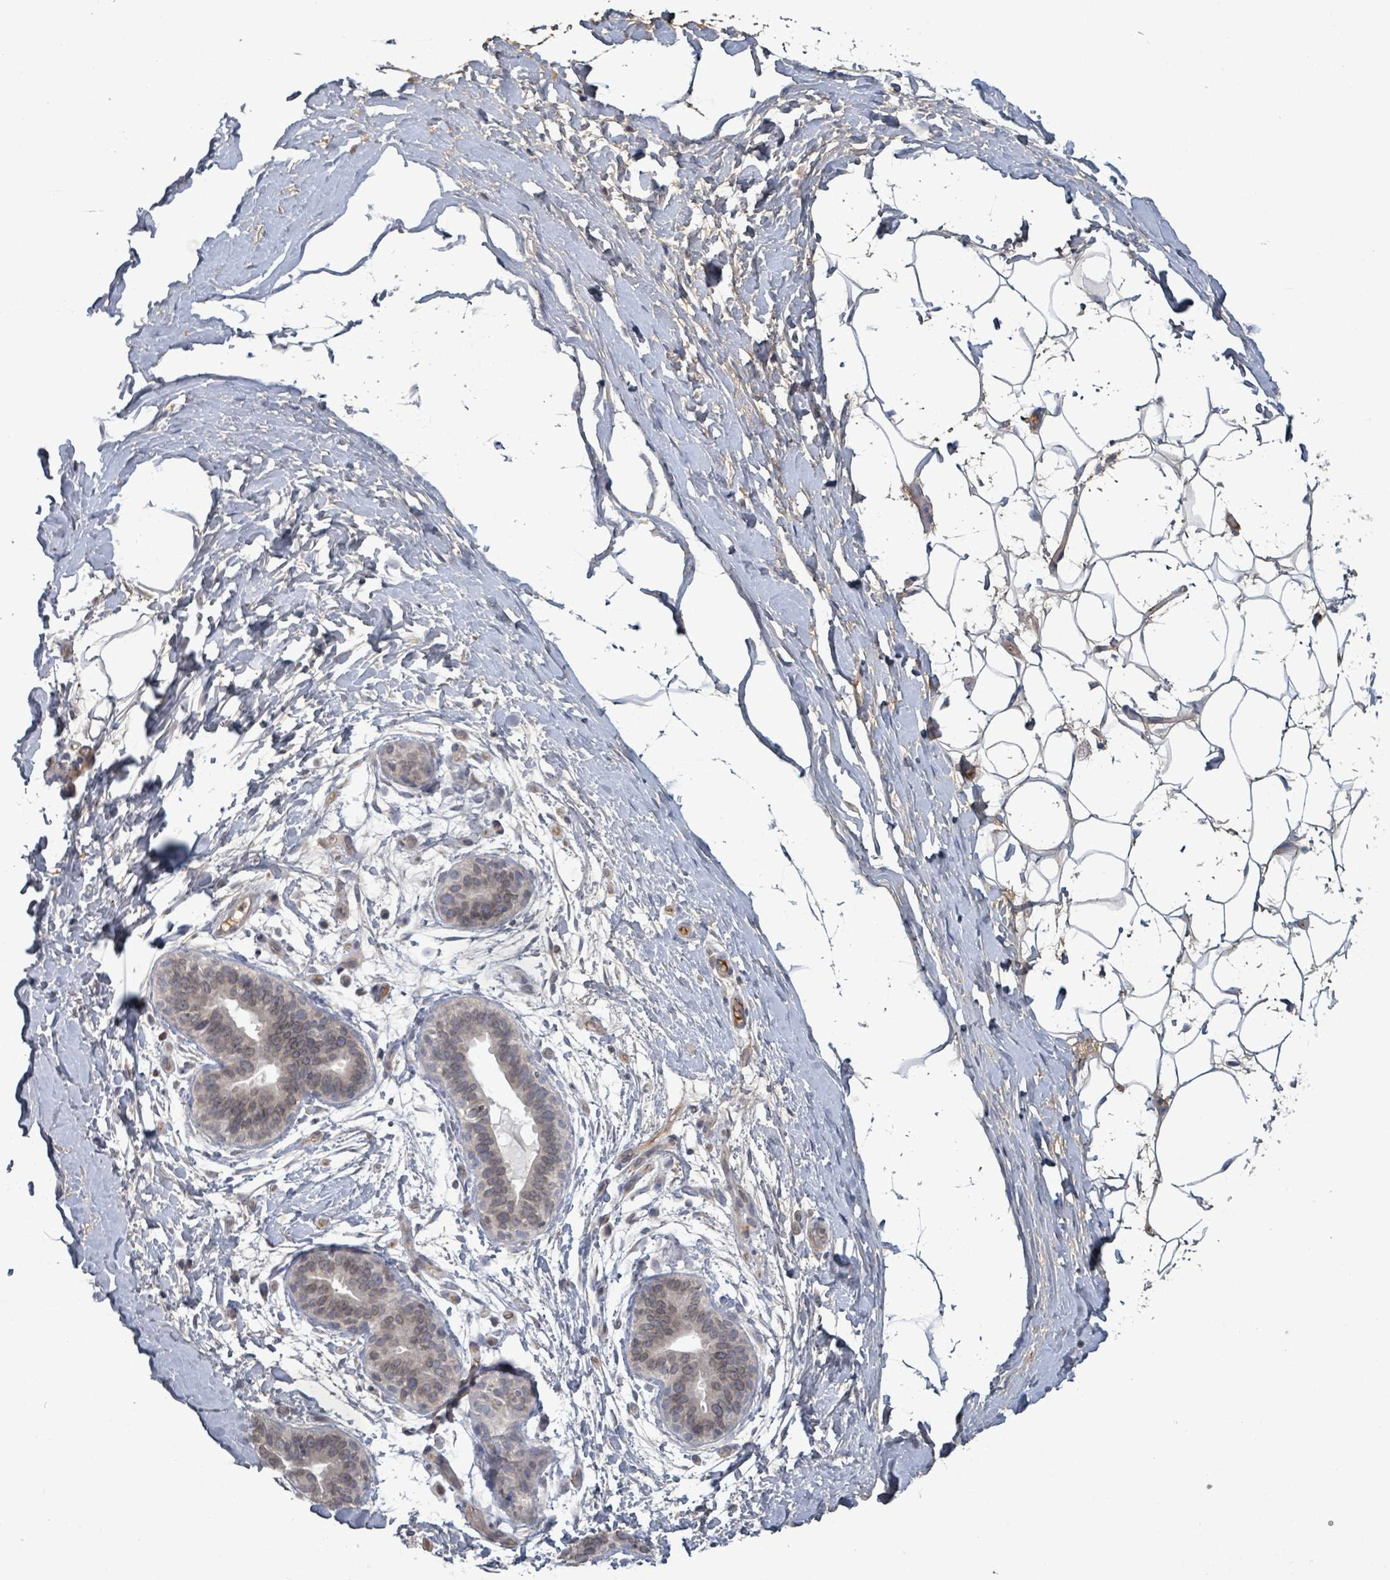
{"staining": {"intensity": "negative", "quantity": "none", "location": "none"}, "tissue": "adipose tissue", "cell_type": "Adipocytes", "image_type": "normal", "snomed": [{"axis": "morphology", "description": "Normal tissue, NOS"}, {"axis": "topography", "description": "Breast"}], "caption": "Immunohistochemical staining of normal human adipose tissue displays no significant staining in adipocytes. Nuclei are stained in blue.", "gene": "GRM8", "patient": {"sex": "female", "age": 26}}